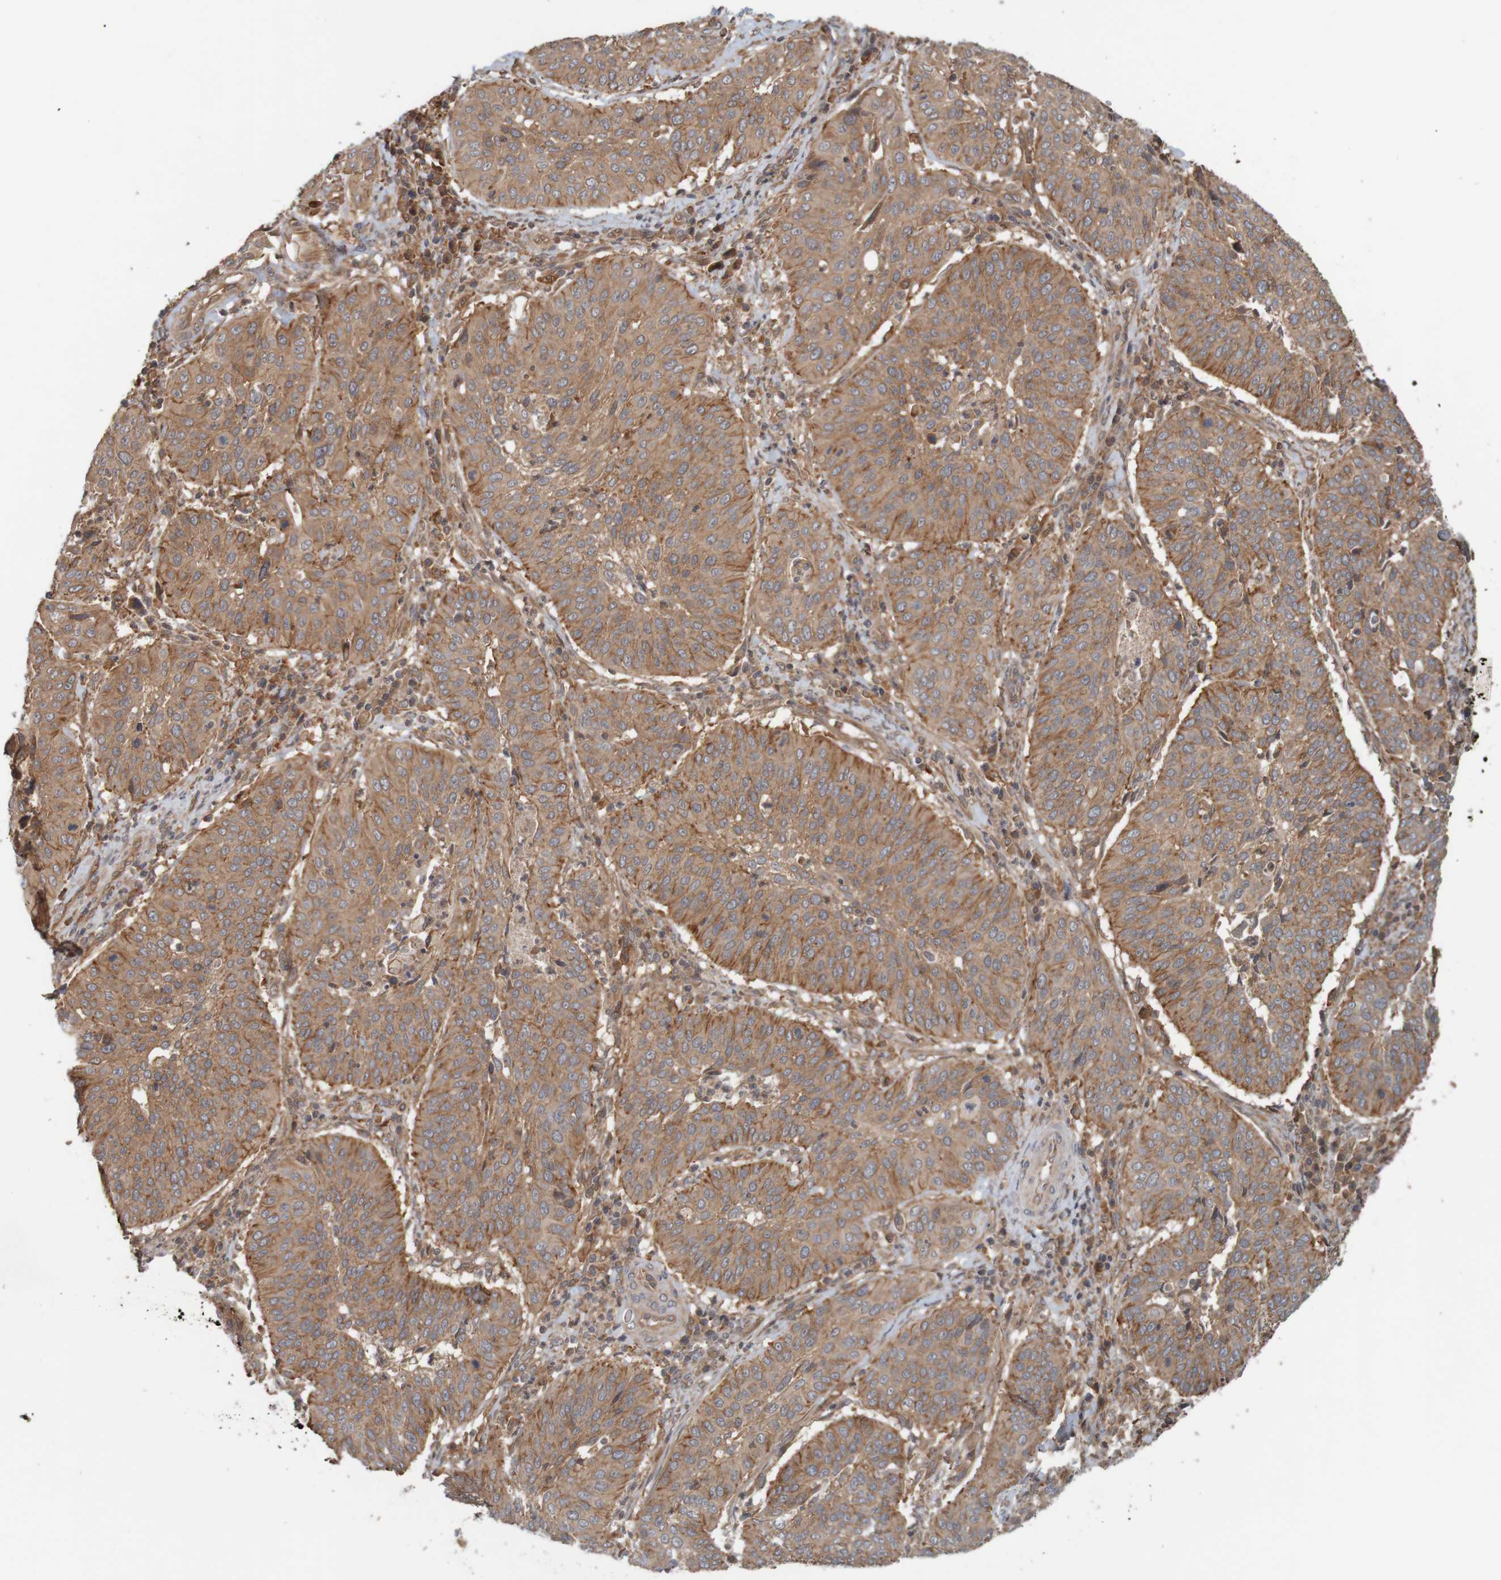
{"staining": {"intensity": "moderate", "quantity": ">75%", "location": "cytoplasmic/membranous"}, "tissue": "cervical cancer", "cell_type": "Tumor cells", "image_type": "cancer", "snomed": [{"axis": "morphology", "description": "Normal tissue, NOS"}, {"axis": "morphology", "description": "Squamous cell carcinoma, NOS"}, {"axis": "topography", "description": "Cervix"}], "caption": "Squamous cell carcinoma (cervical) was stained to show a protein in brown. There is medium levels of moderate cytoplasmic/membranous positivity in approximately >75% of tumor cells.", "gene": "ARHGEF11", "patient": {"sex": "female", "age": 39}}